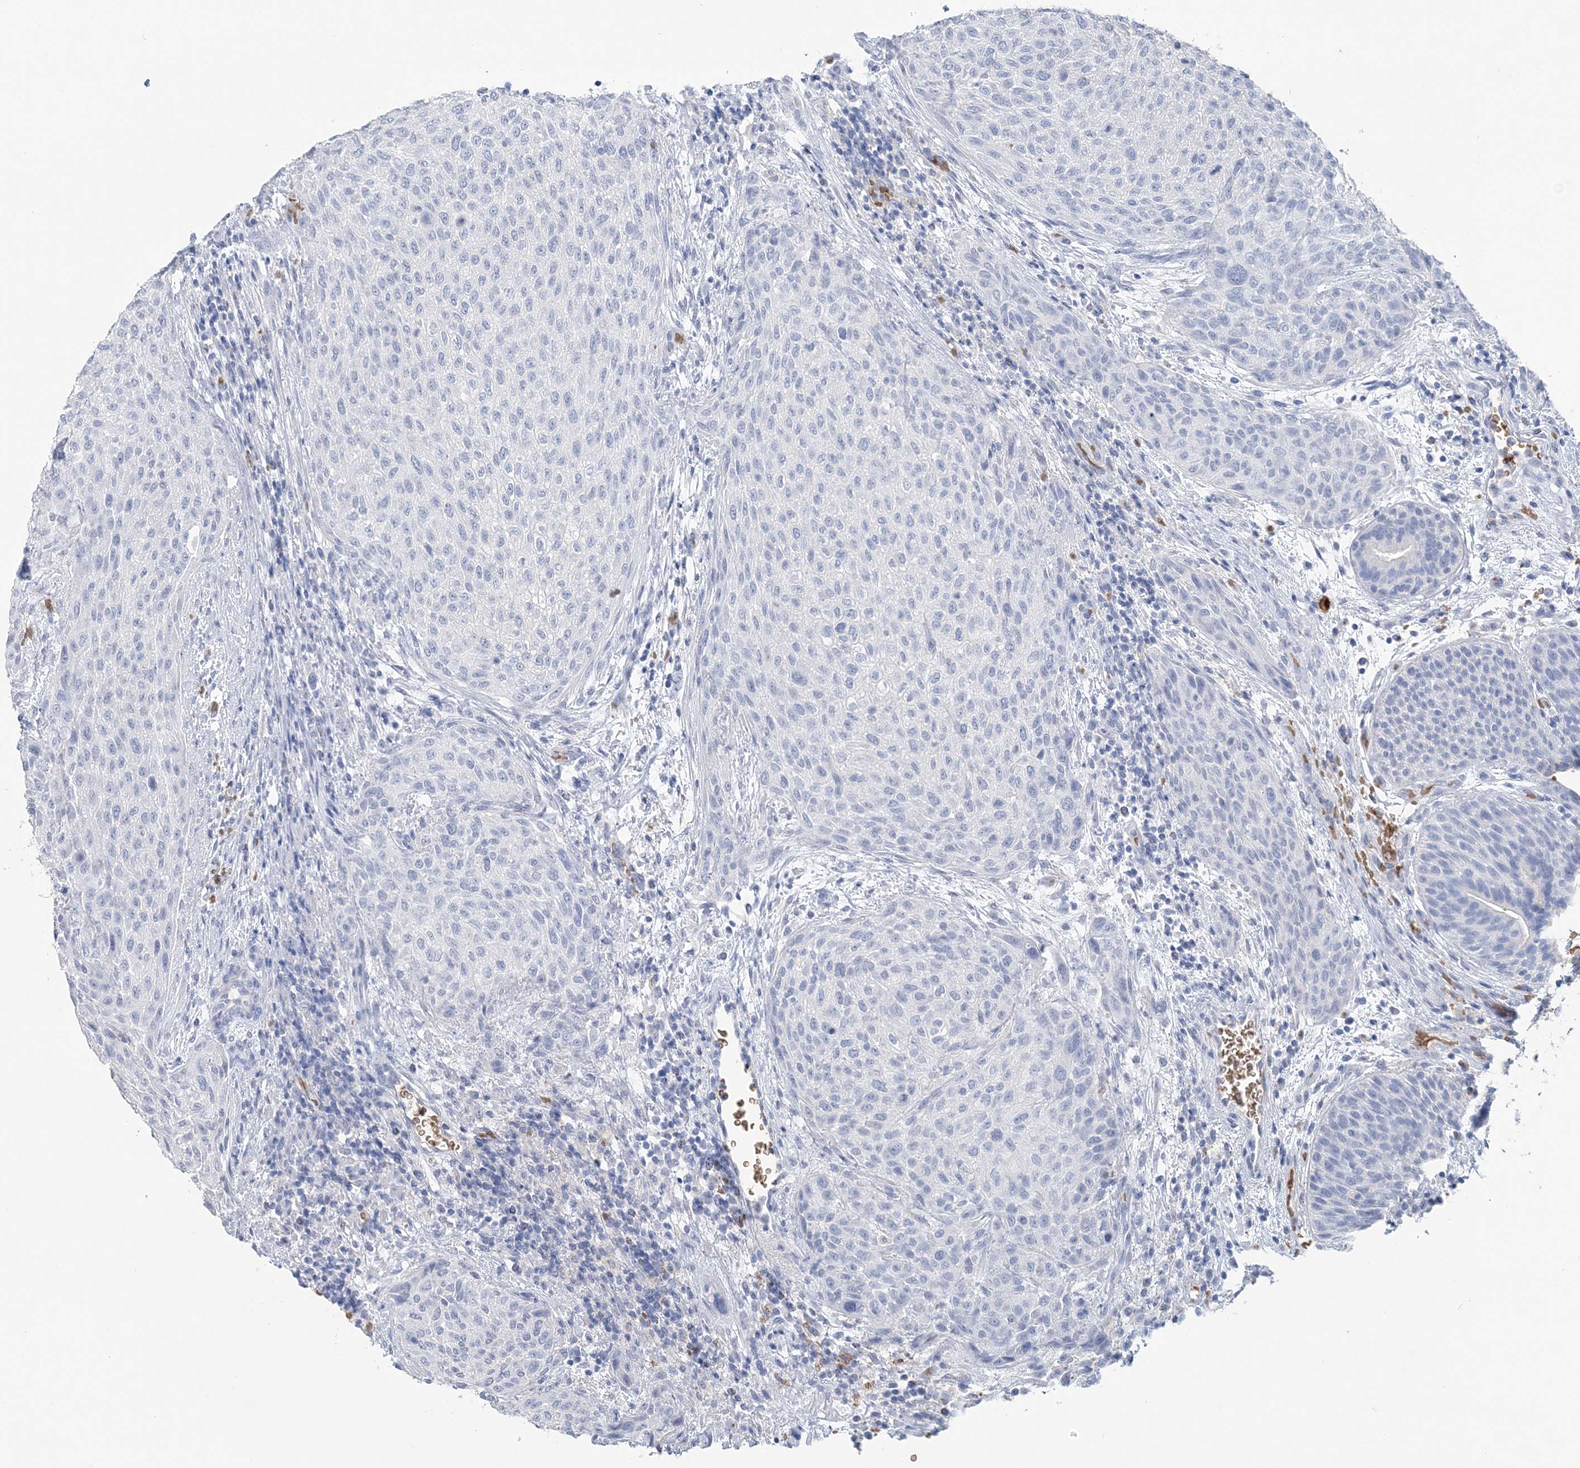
{"staining": {"intensity": "negative", "quantity": "none", "location": "none"}, "tissue": "urothelial cancer", "cell_type": "Tumor cells", "image_type": "cancer", "snomed": [{"axis": "morphology", "description": "Urothelial carcinoma, High grade"}, {"axis": "topography", "description": "Urinary bladder"}], "caption": "This is a image of immunohistochemistry staining of urothelial cancer, which shows no staining in tumor cells.", "gene": "HBD", "patient": {"sex": "male", "age": 35}}